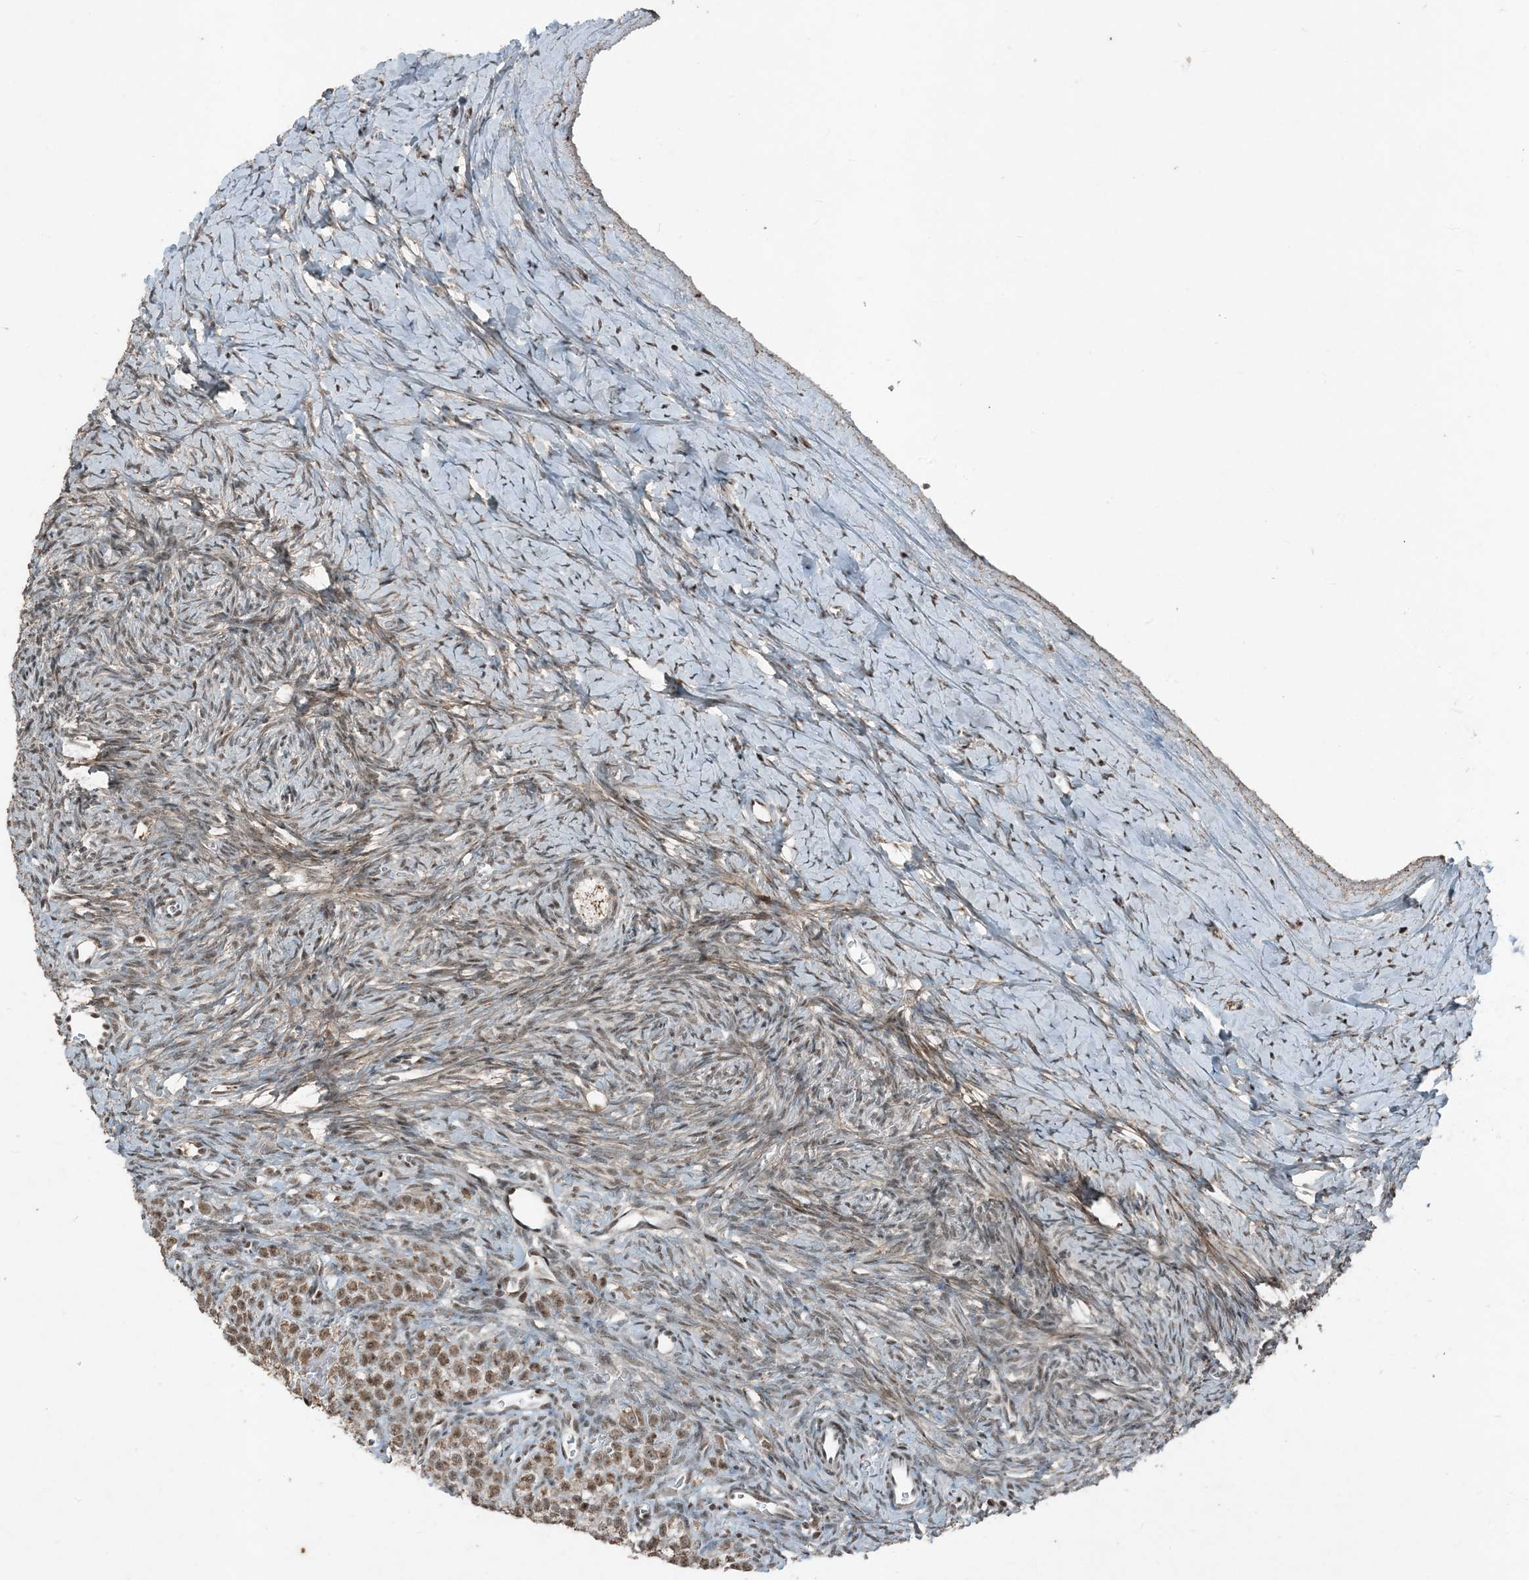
{"staining": {"intensity": "weak", "quantity": ">75%", "location": "cytoplasmic/membranous"}, "tissue": "ovary", "cell_type": "Follicle cells", "image_type": "normal", "snomed": [{"axis": "morphology", "description": "Normal tissue, NOS"}, {"axis": "morphology", "description": "Developmental malformation"}, {"axis": "topography", "description": "Ovary"}], "caption": "Brown immunohistochemical staining in benign ovary displays weak cytoplasmic/membranous staining in about >75% of follicle cells. Using DAB (brown) and hematoxylin (blue) stains, captured at high magnification using brightfield microscopy.", "gene": "TADA2B", "patient": {"sex": "female", "age": 39}}